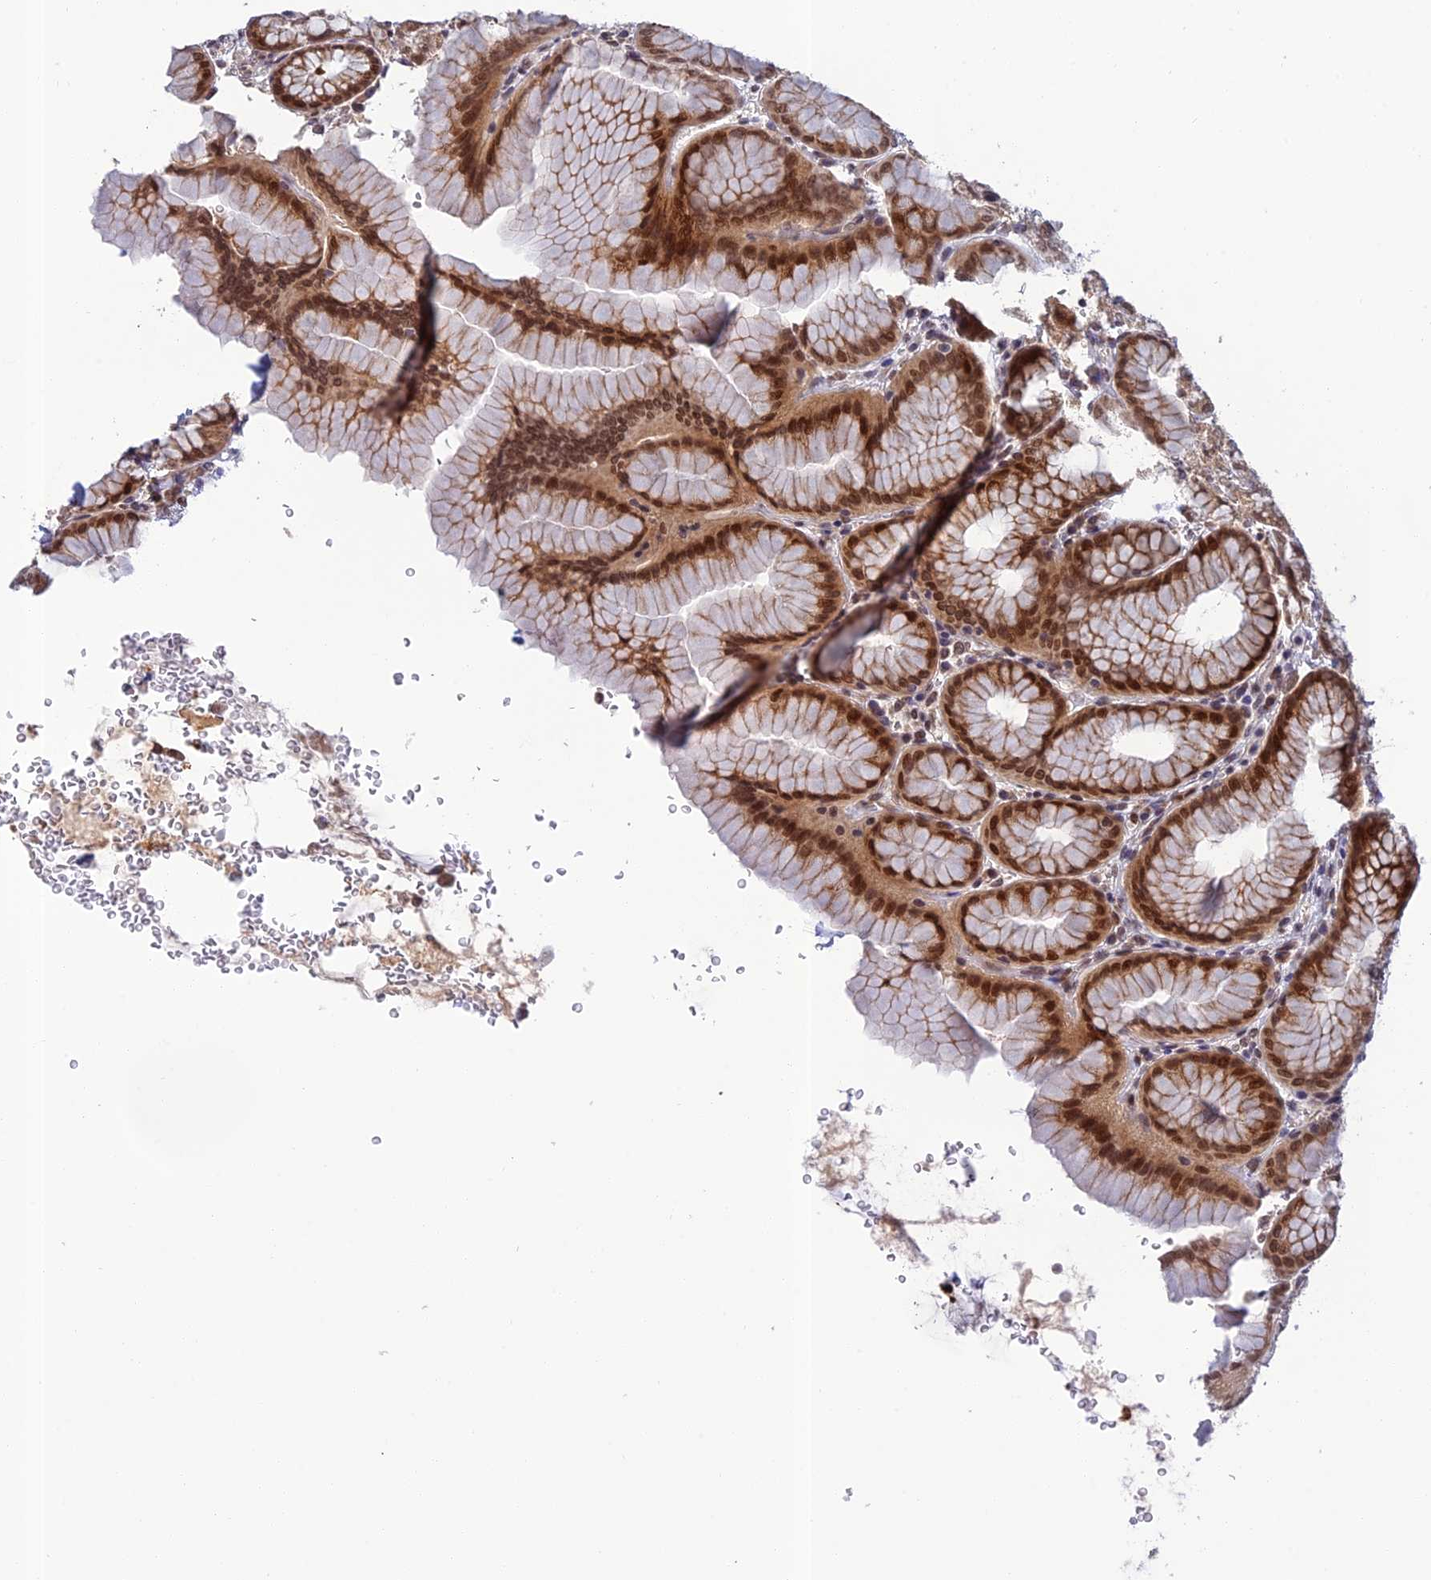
{"staining": {"intensity": "moderate", "quantity": ">75%", "location": "cytoplasmic/membranous,nuclear"}, "tissue": "stomach", "cell_type": "Glandular cells", "image_type": "normal", "snomed": [{"axis": "morphology", "description": "Normal tissue, NOS"}, {"axis": "topography", "description": "Stomach"}], "caption": "This is a photomicrograph of immunohistochemistry (IHC) staining of unremarkable stomach, which shows moderate expression in the cytoplasmic/membranous,nuclear of glandular cells.", "gene": "REXO1", "patient": {"sex": "male", "age": 42}}